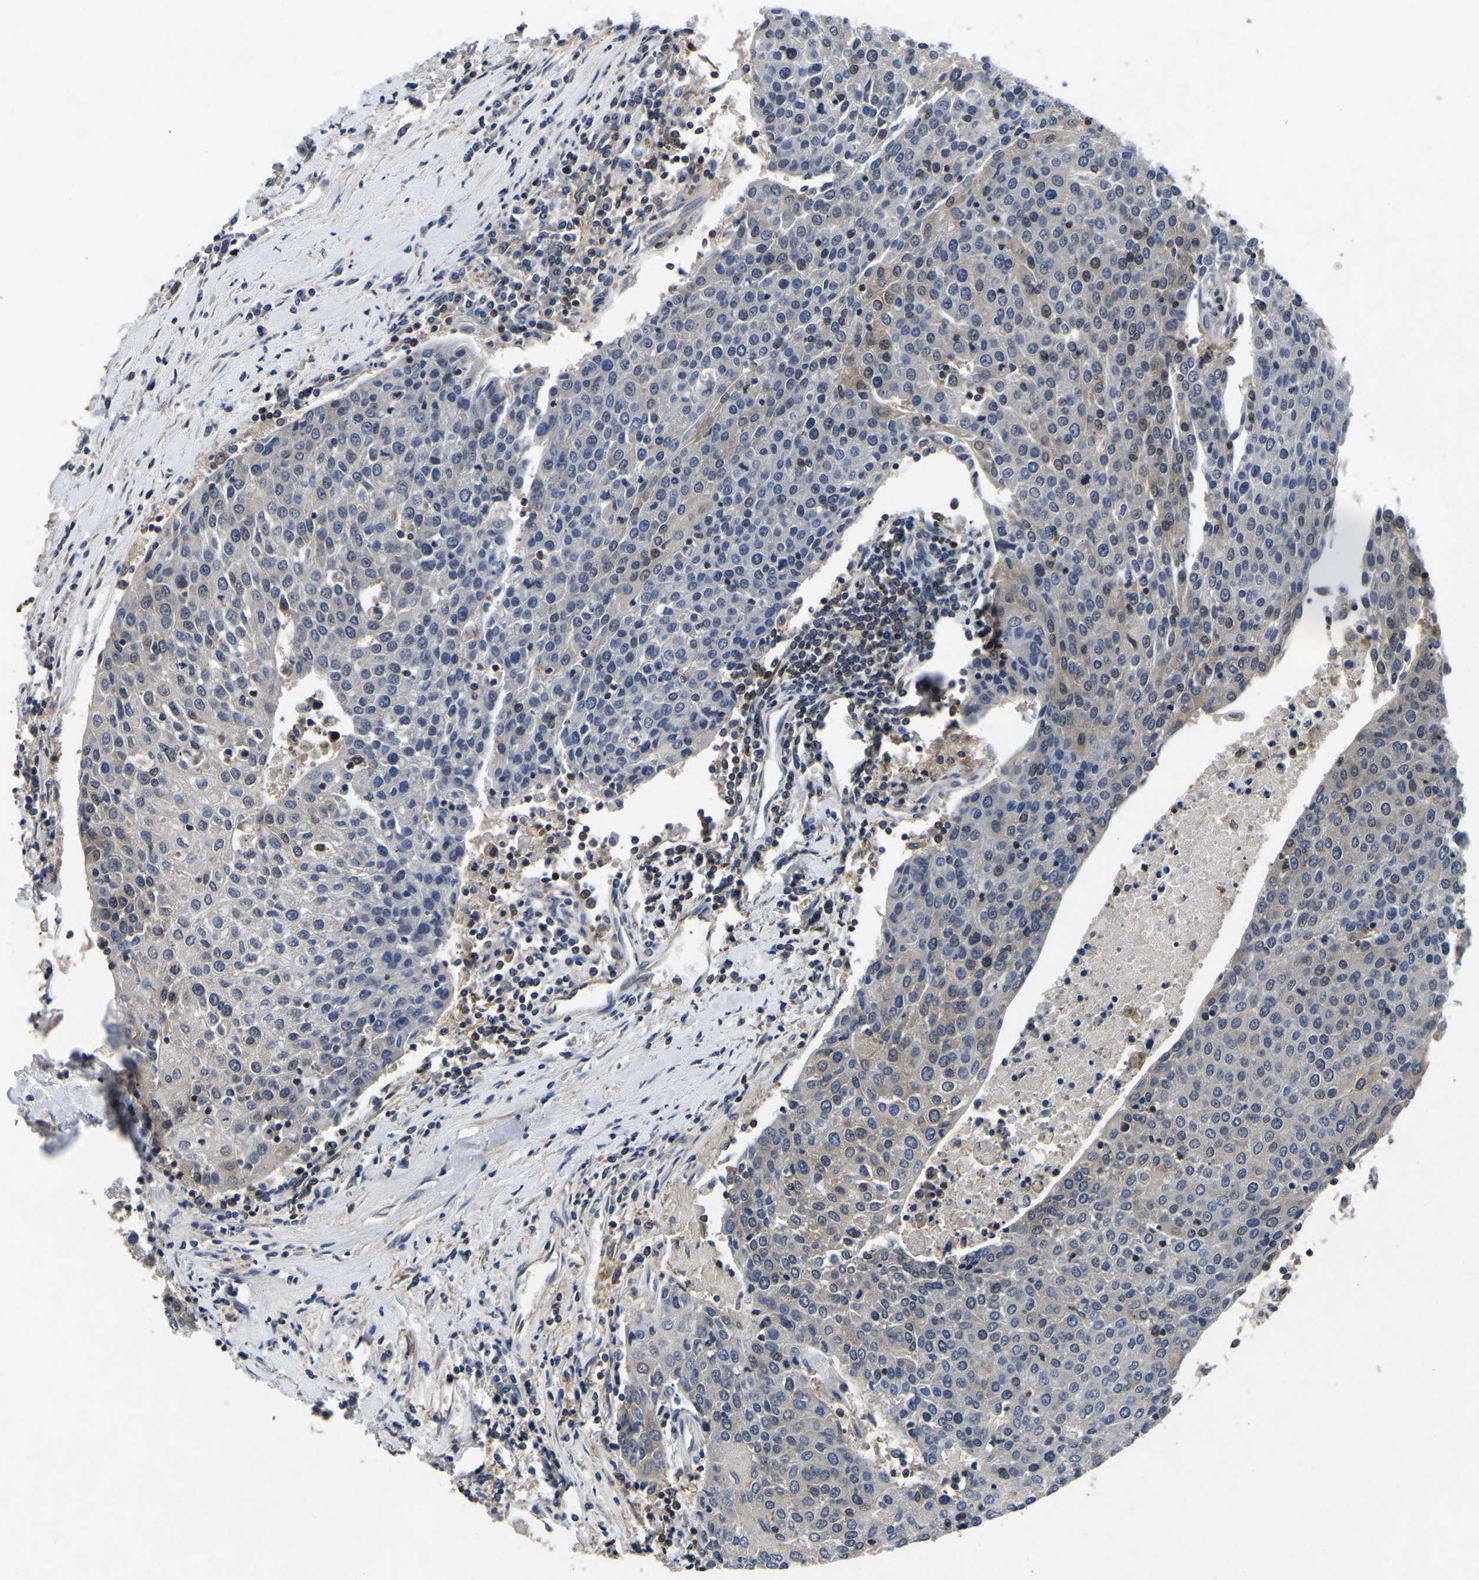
{"staining": {"intensity": "weak", "quantity": "<25%", "location": "cytoplasmic/membranous"}, "tissue": "urothelial cancer", "cell_type": "Tumor cells", "image_type": "cancer", "snomed": [{"axis": "morphology", "description": "Urothelial carcinoma, High grade"}, {"axis": "topography", "description": "Urinary bladder"}], "caption": "The immunohistochemistry photomicrograph has no significant expression in tumor cells of urothelial cancer tissue.", "gene": "FGD5", "patient": {"sex": "female", "age": 85}}